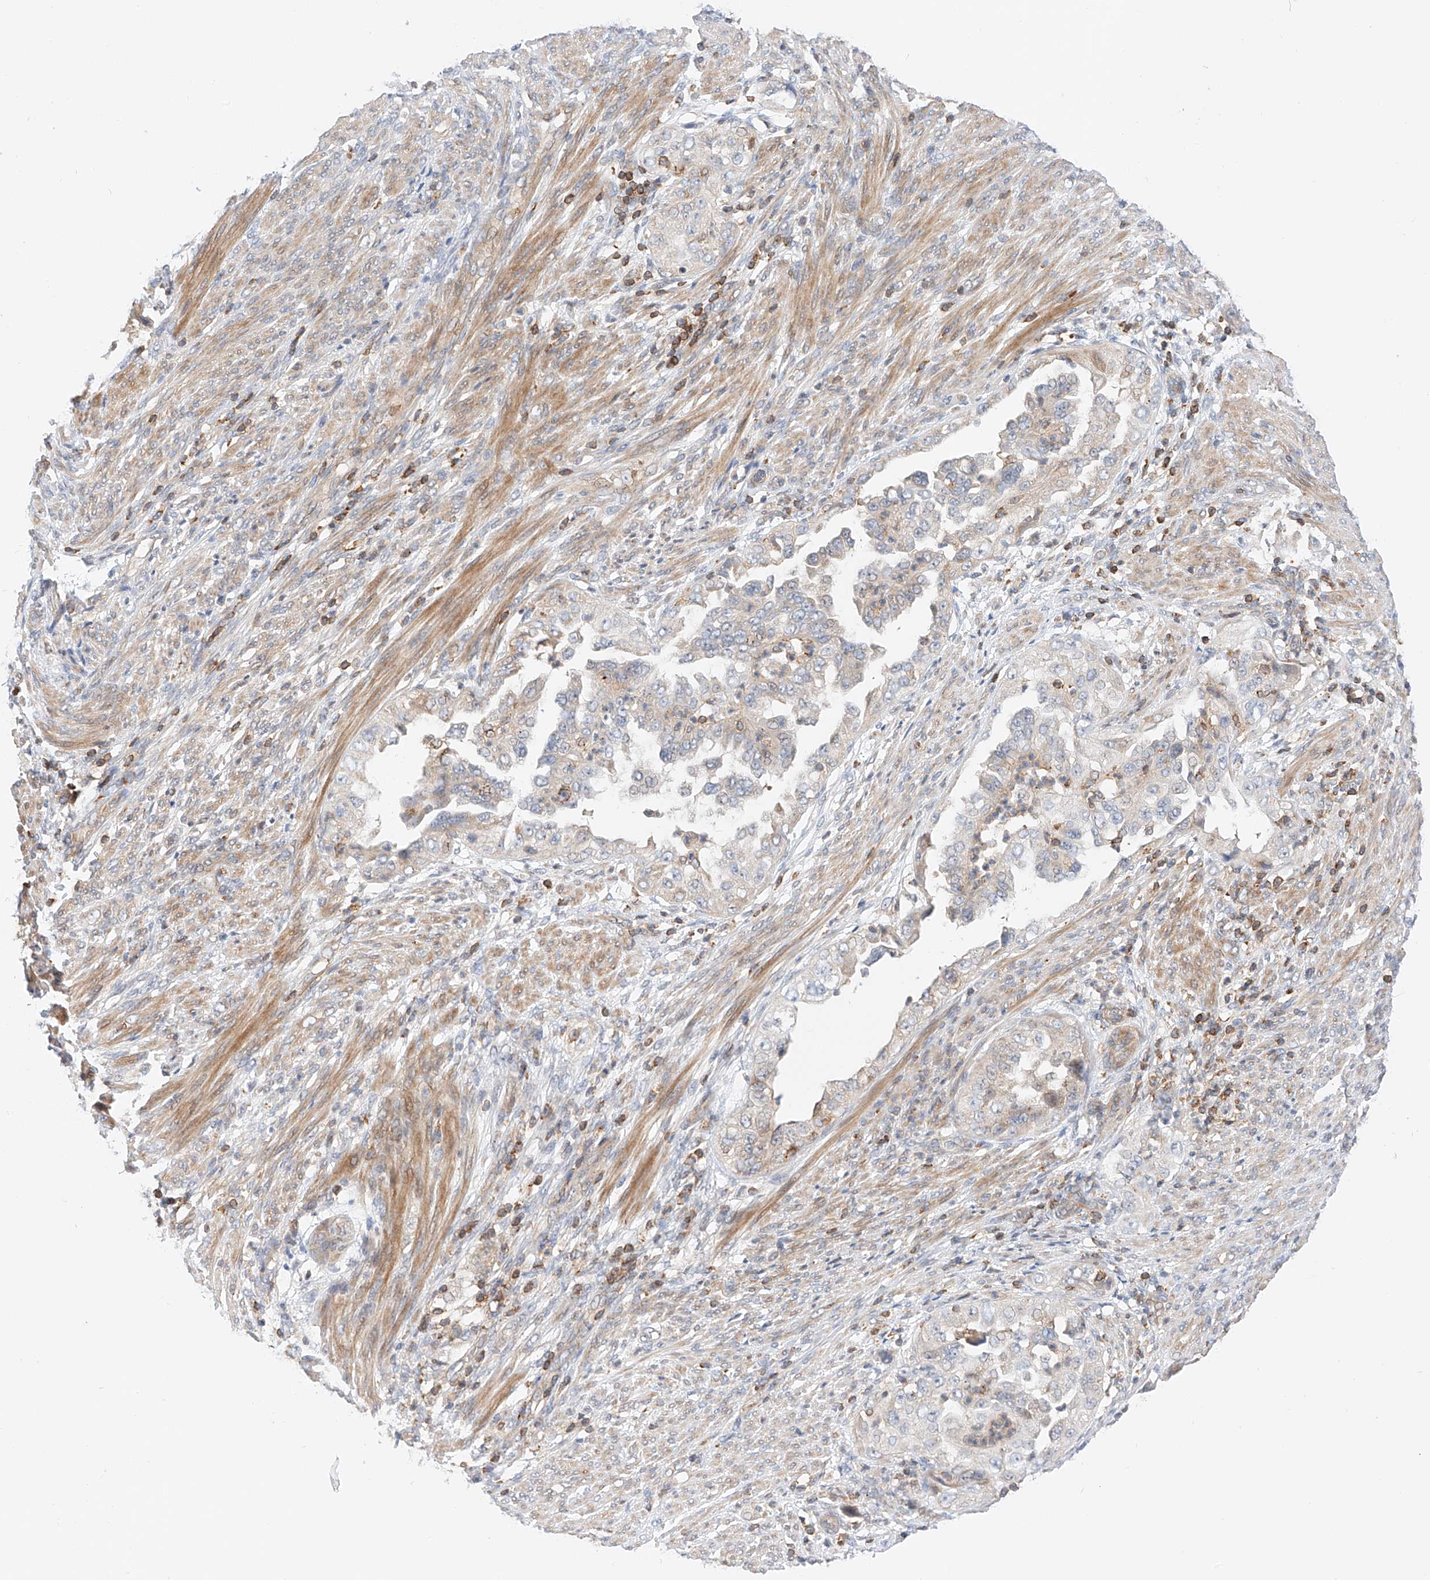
{"staining": {"intensity": "weak", "quantity": "<25%", "location": "cytoplasmic/membranous"}, "tissue": "endometrial cancer", "cell_type": "Tumor cells", "image_type": "cancer", "snomed": [{"axis": "morphology", "description": "Adenocarcinoma, NOS"}, {"axis": "topography", "description": "Endometrium"}], "caption": "Immunohistochemical staining of human endometrial cancer (adenocarcinoma) demonstrates no significant staining in tumor cells.", "gene": "MFN2", "patient": {"sex": "female", "age": 85}}